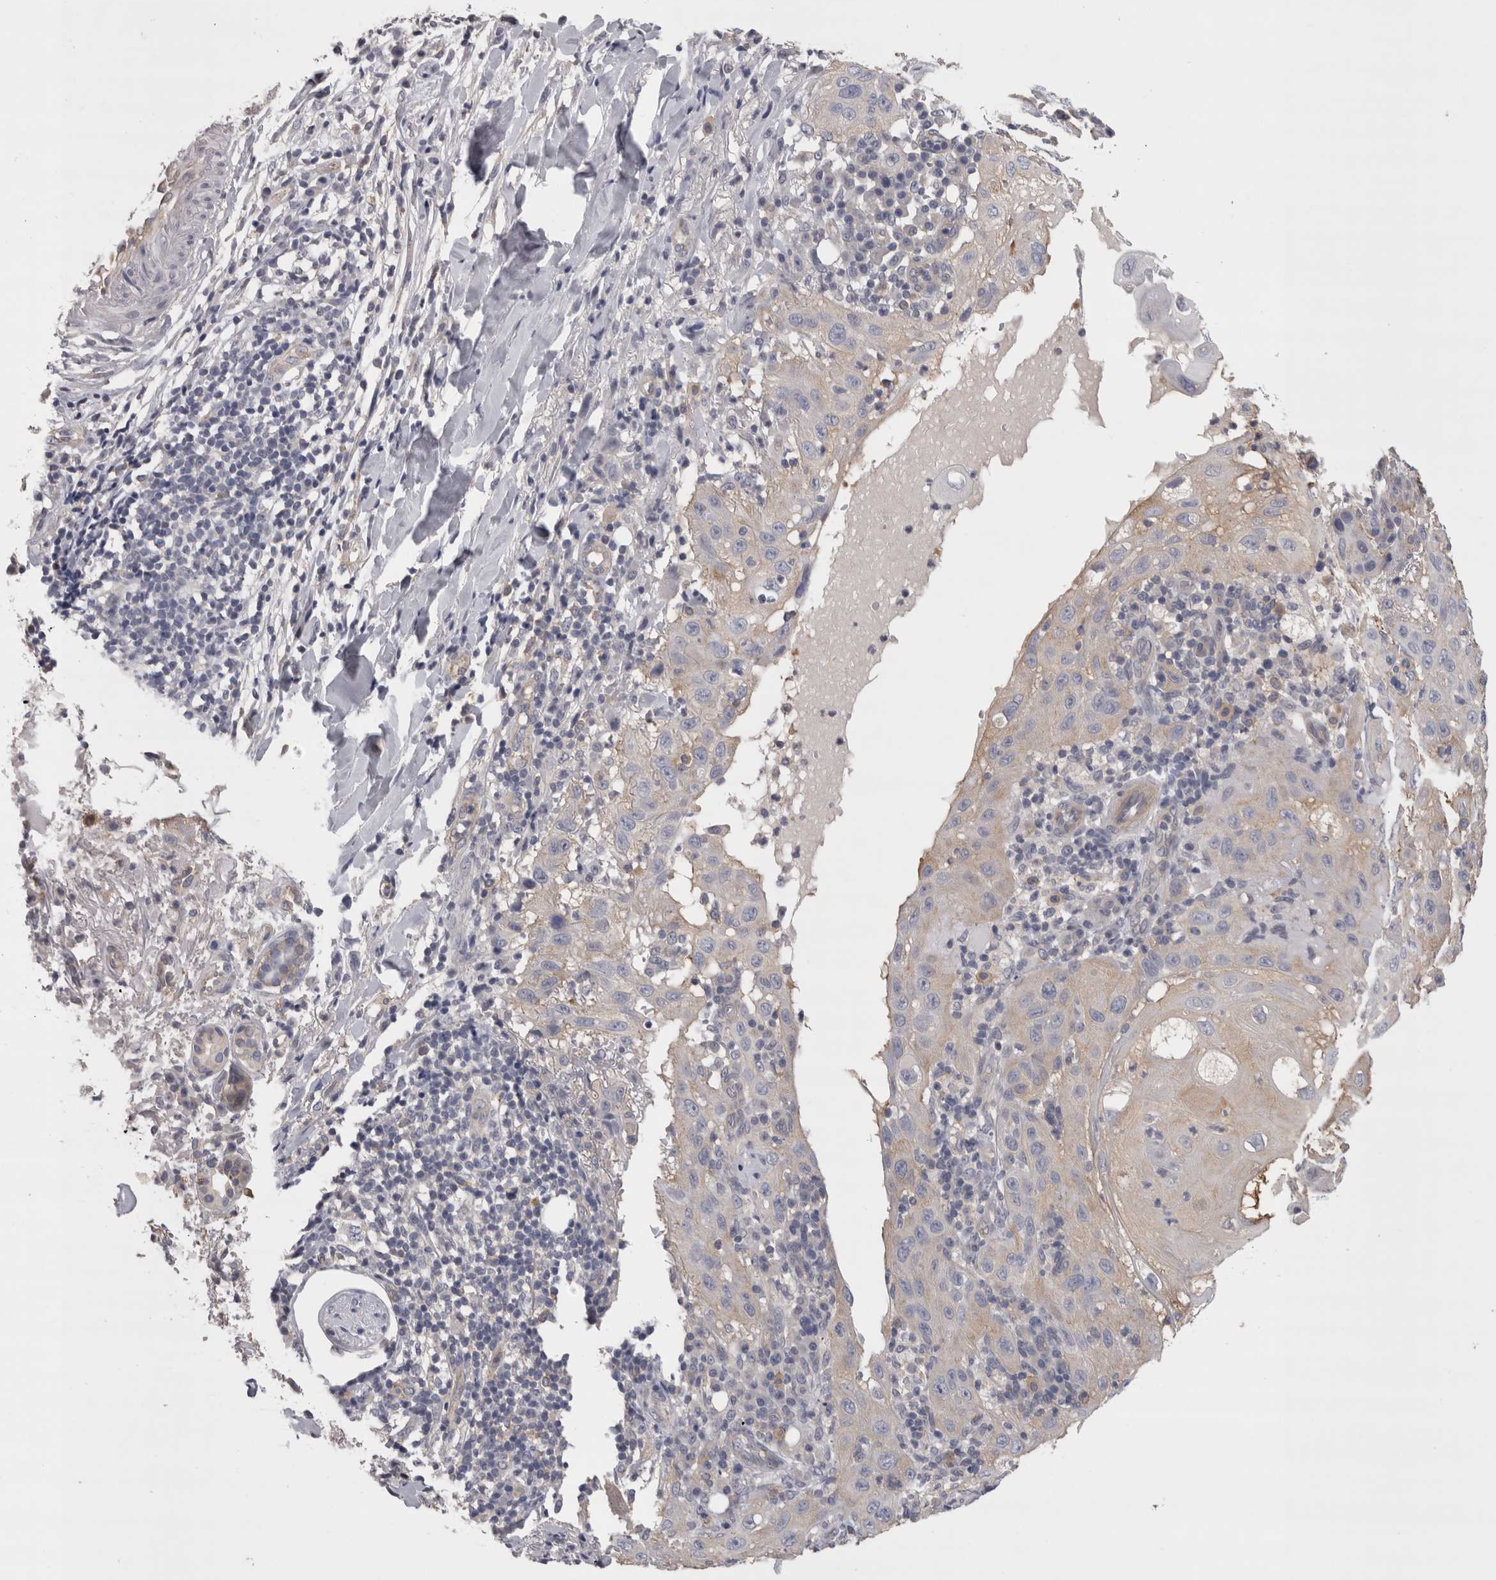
{"staining": {"intensity": "weak", "quantity": "<25%", "location": "cytoplasmic/membranous"}, "tissue": "skin cancer", "cell_type": "Tumor cells", "image_type": "cancer", "snomed": [{"axis": "morphology", "description": "Normal tissue, NOS"}, {"axis": "morphology", "description": "Squamous cell carcinoma, NOS"}, {"axis": "topography", "description": "Skin"}], "caption": "DAB immunohistochemical staining of human skin cancer displays no significant staining in tumor cells.", "gene": "LYZL6", "patient": {"sex": "female", "age": 96}}